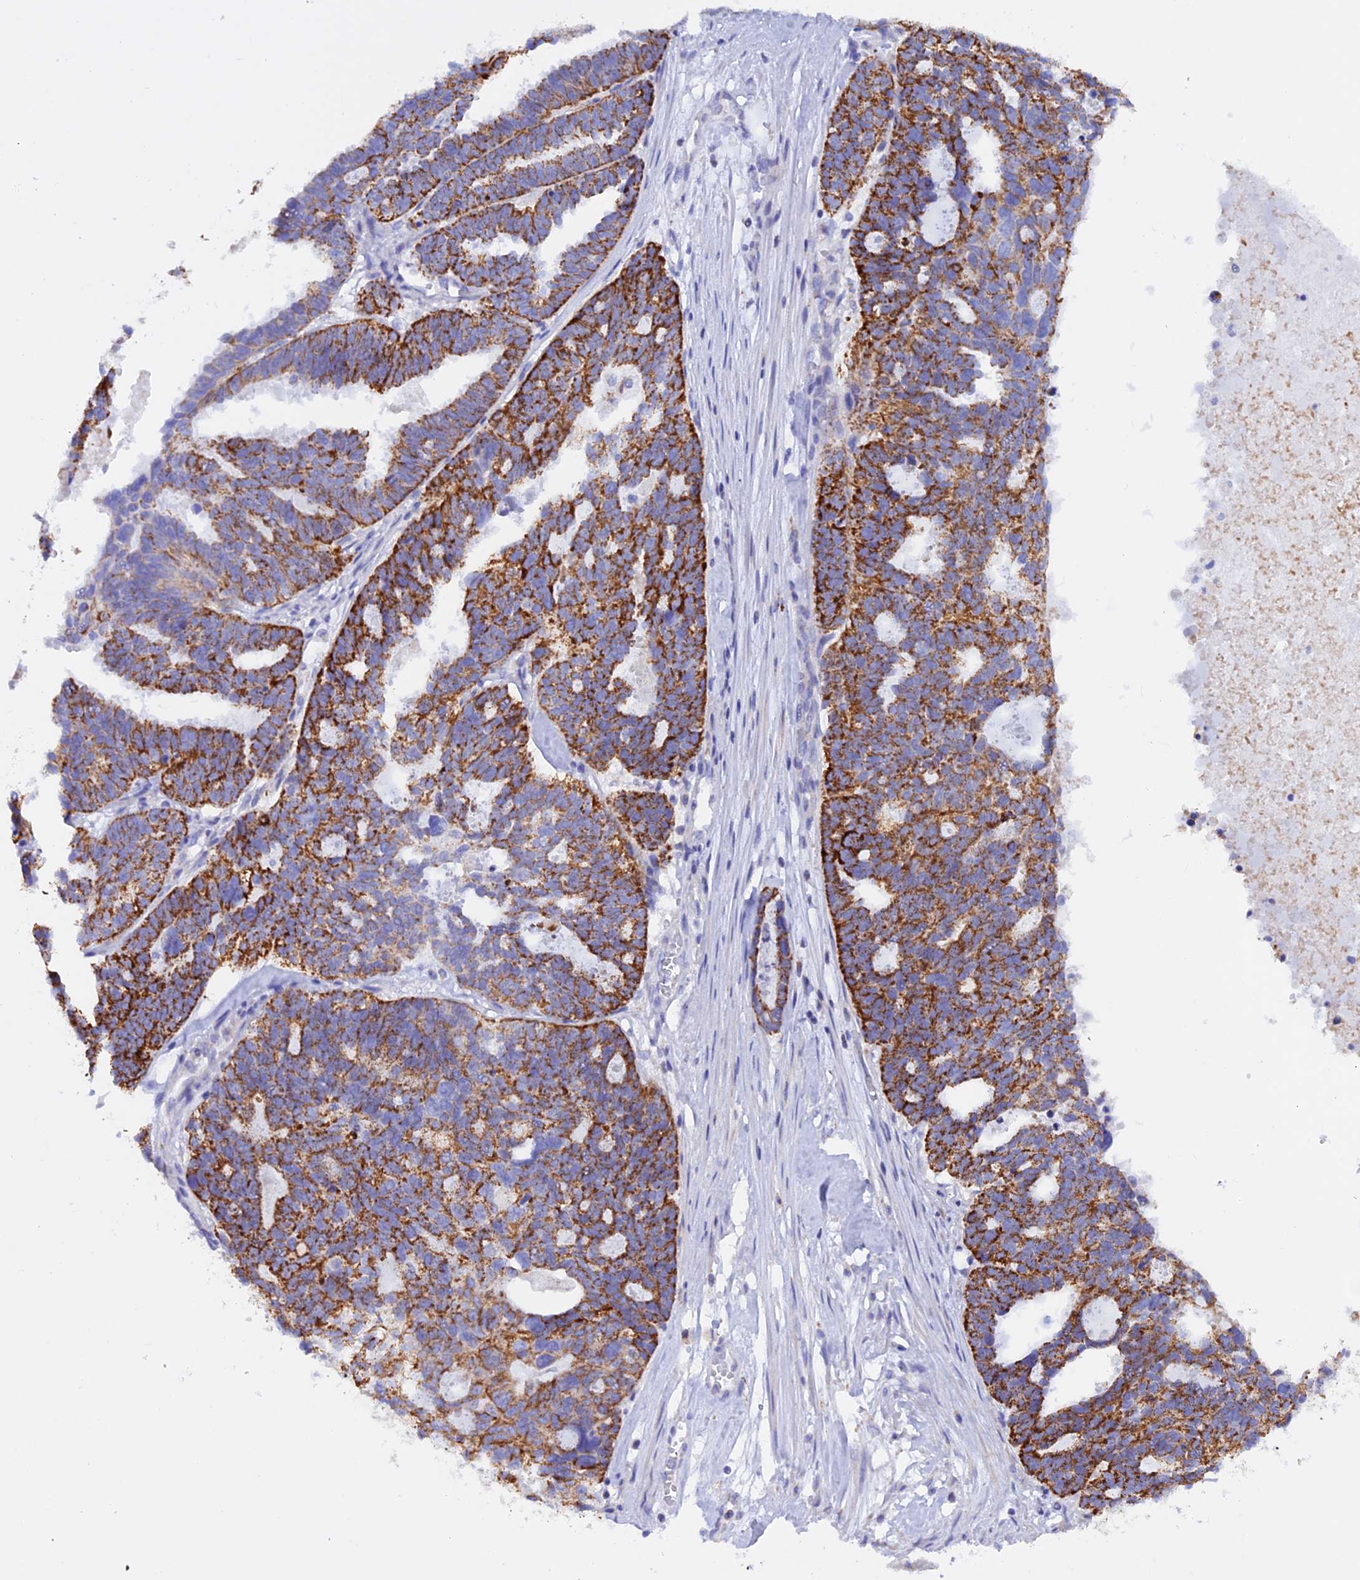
{"staining": {"intensity": "strong", "quantity": ">75%", "location": "cytoplasmic/membranous"}, "tissue": "ovarian cancer", "cell_type": "Tumor cells", "image_type": "cancer", "snomed": [{"axis": "morphology", "description": "Cystadenocarcinoma, serous, NOS"}, {"axis": "topography", "description": "Ovary"}], "caption": "Serous cystadenocarcinoma (ovarian) was stained to show a protein in brown. There is high levels of strong cytoplasmic/membranous expression in approximately >75% of tumor cells. (brown staining indicates protein expression, while blue staining denotes nuclei).", "gene": "GCDH", "patient": {"sex": "female", "age": 59}}